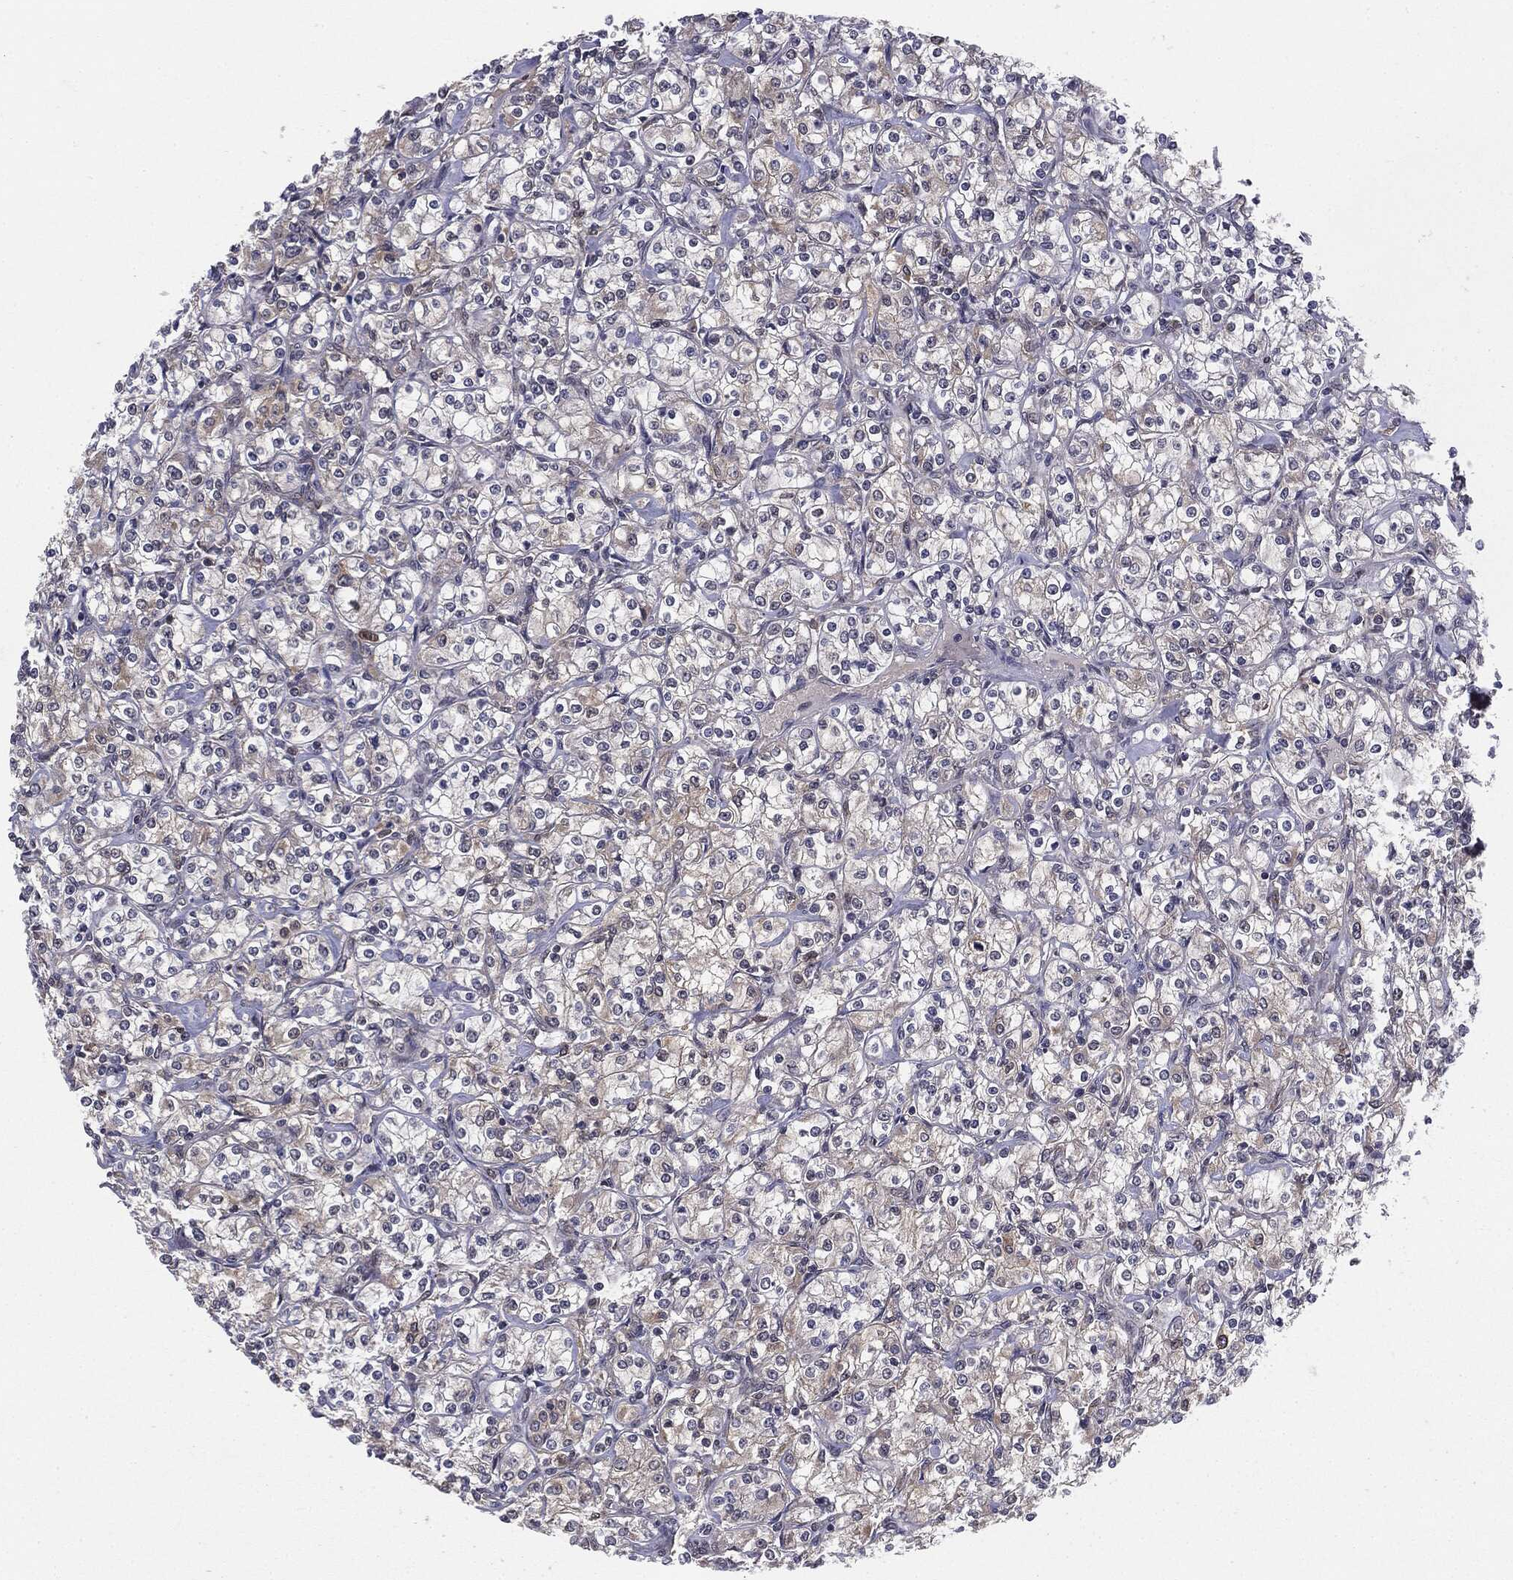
{"staining": {"intensity": "weak", "quantity": "25%-75%", "location": "cytoplasmic/membranous"}, "tissue": "renal cancer", "cell_type": "Tumor cells", "image_type": "cancer", "snomed": [{"axis": "morphology", "description": "Adenocarcinoma, NOS"}, {"axis": "topography", "description": "Kidney"}], "caption": "The image exhibits staining of renal adenocarcinoma, revealing weak cytoplasmic/membranous protein staining (brown color) within tumor cells. (DAB IHC with brightfield microscopy, high magnification).", "gene": "KRT7", "patient": {"sex": "male", "age": 77}}